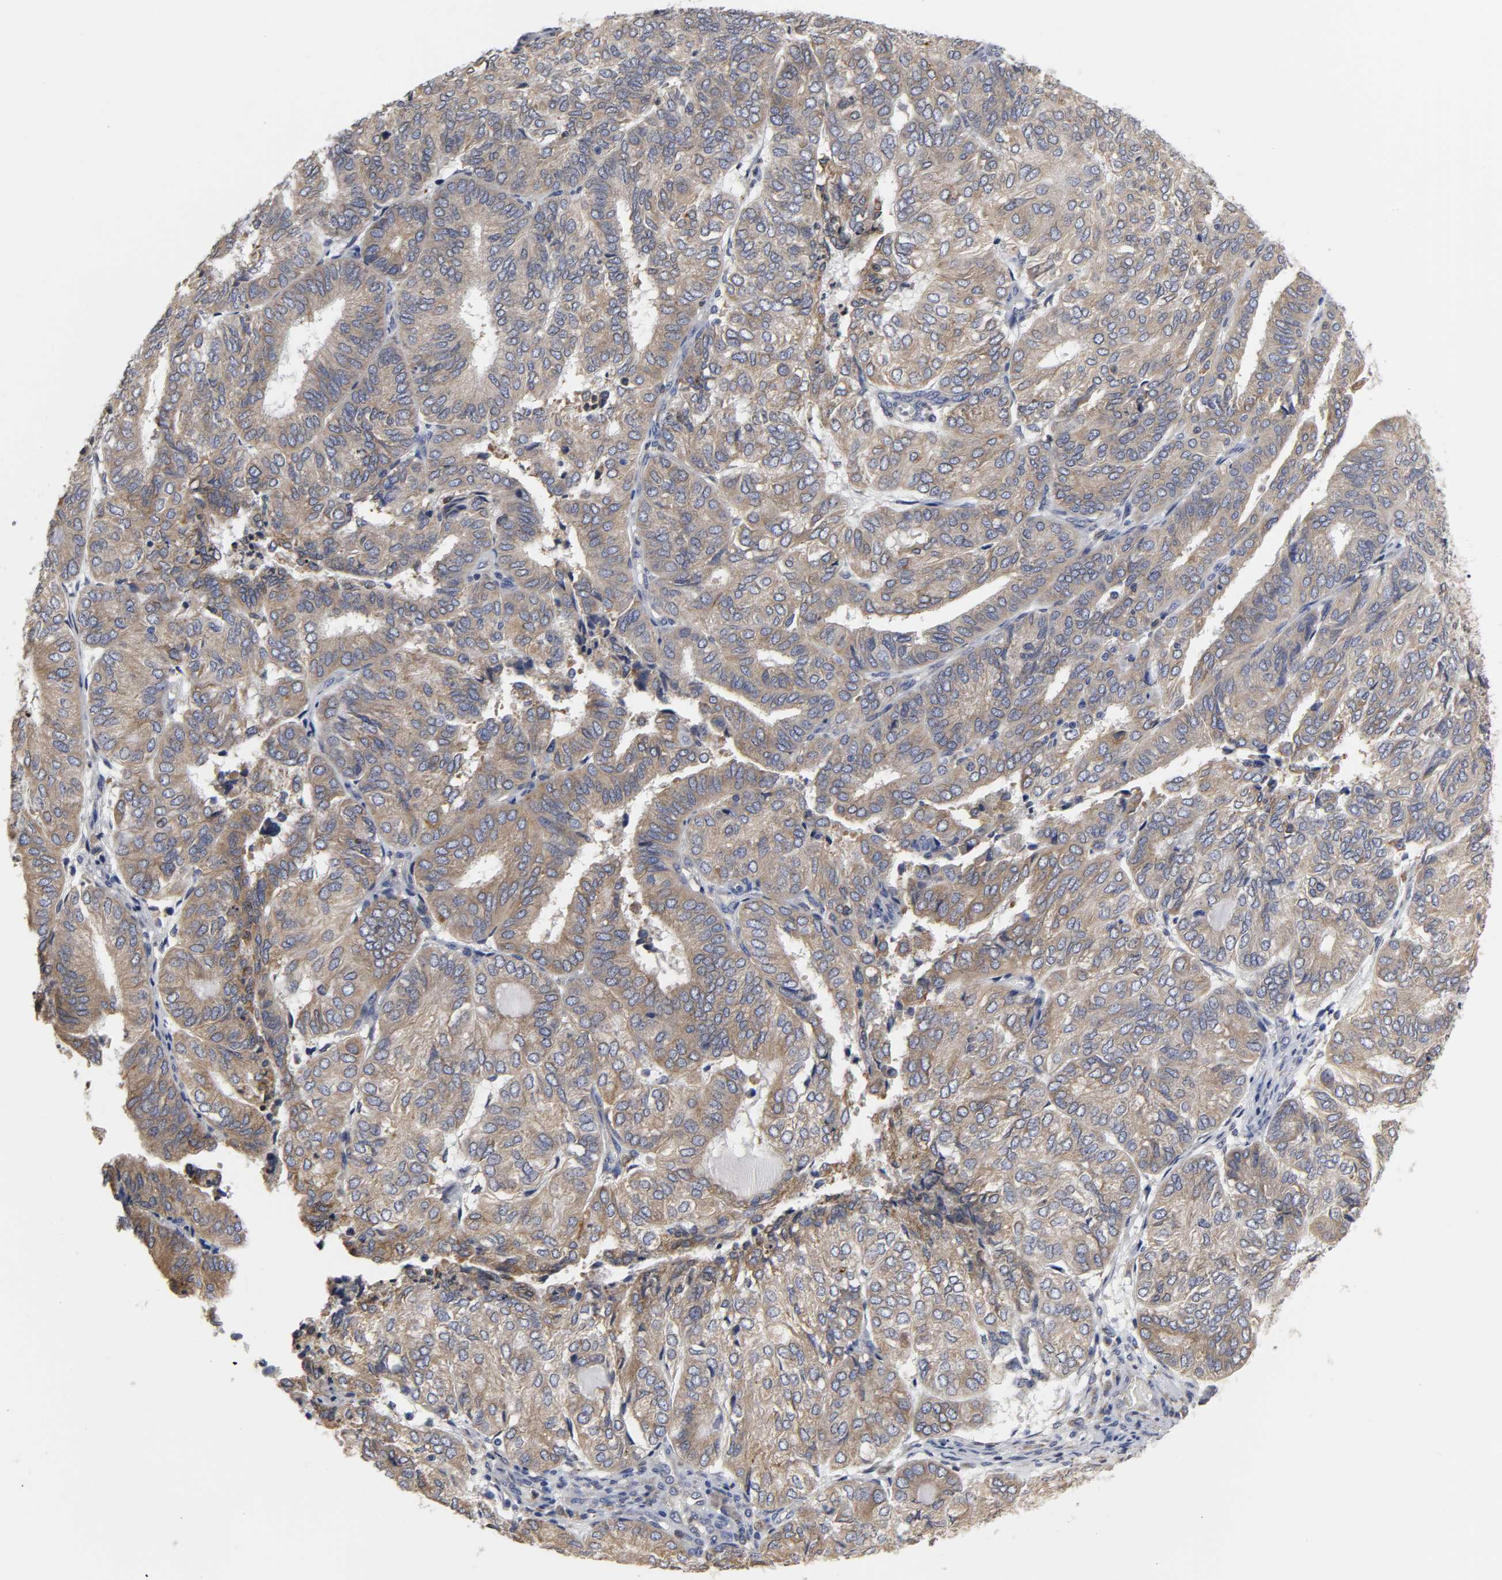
{"staining": {"intensity": "weak", "quantity": ">75%", "location": "cytoplasmic/membranous"}, "tissue": "endometrial cancer", "cell_type": "Tumor cells", "image_type": "cancer", "snomed": [{"axis": "morphology", "description": "Adenocarcinoma, NOS"}, {"axis": "topography", "description": "Uterus"}], "caption": "Tumor cells demonstrate low levels of weak cytoplasmic/membranous expression in approximately >75% of cells in endometrial cancer.", "gene": "HCK", "patient": {"sex": "female", "age": 60}}